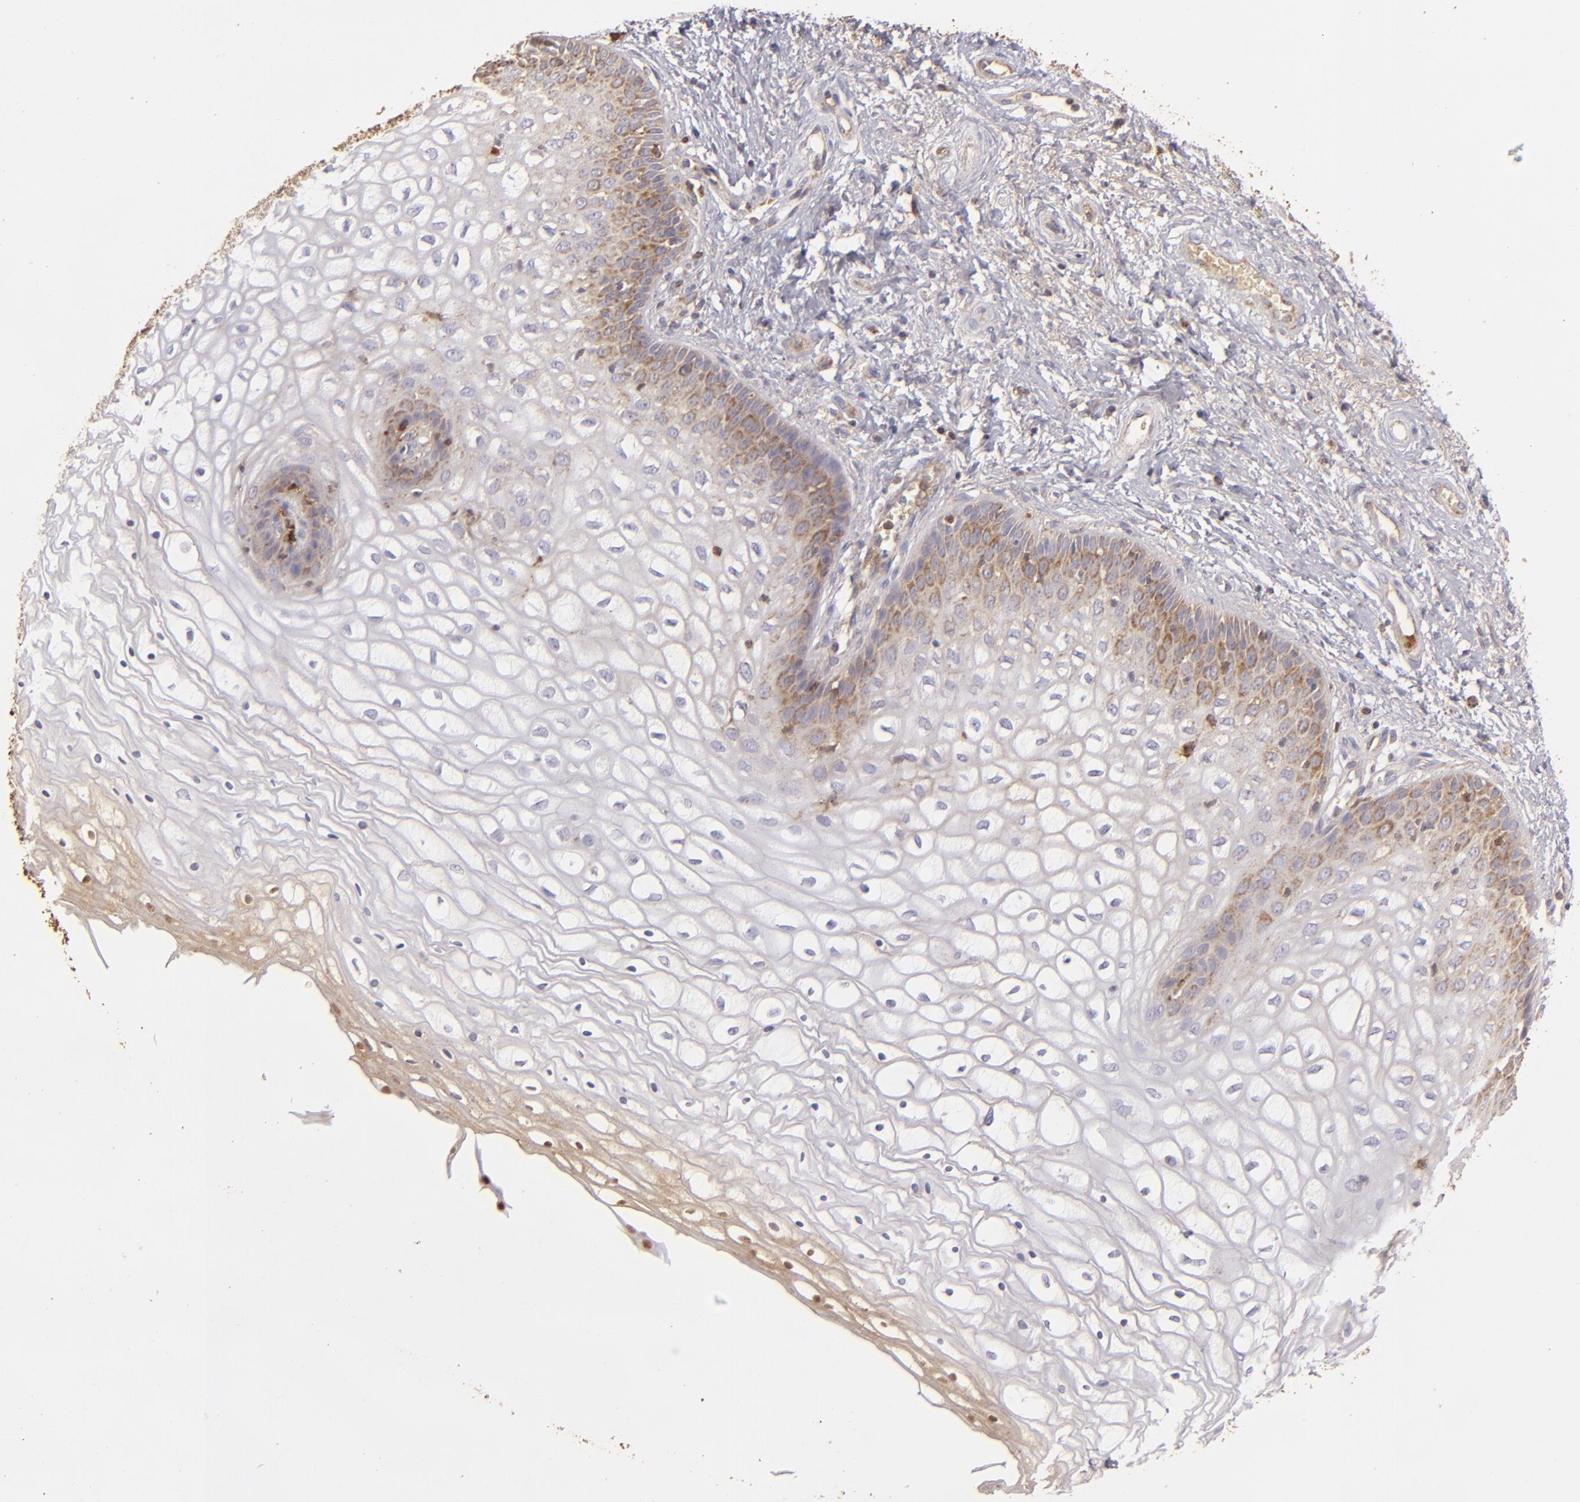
{"staining": {"intensity": "moderate", "quantity": "25%-75%", "location": "cytoplasmic/membranous"}, "tissue": "vagina", "cell_type": "Squamous epithelial cells", "image_type": "normal", "snomed": [{"axis": "morphology", "description": "Normal tissue, NOS"}, {"axis": "topography", "description": "Vagina"}], "caption": "Vagina stained with immunohistochemistry demonstrates moderate cytoplasmic/membranous expression in approximately 25%-75% of squamous epithelial cells. (IHC, brightfield microscopy, high magnification).", "gene": "CFB", "patient": {"sex": "female", "age": 34}}